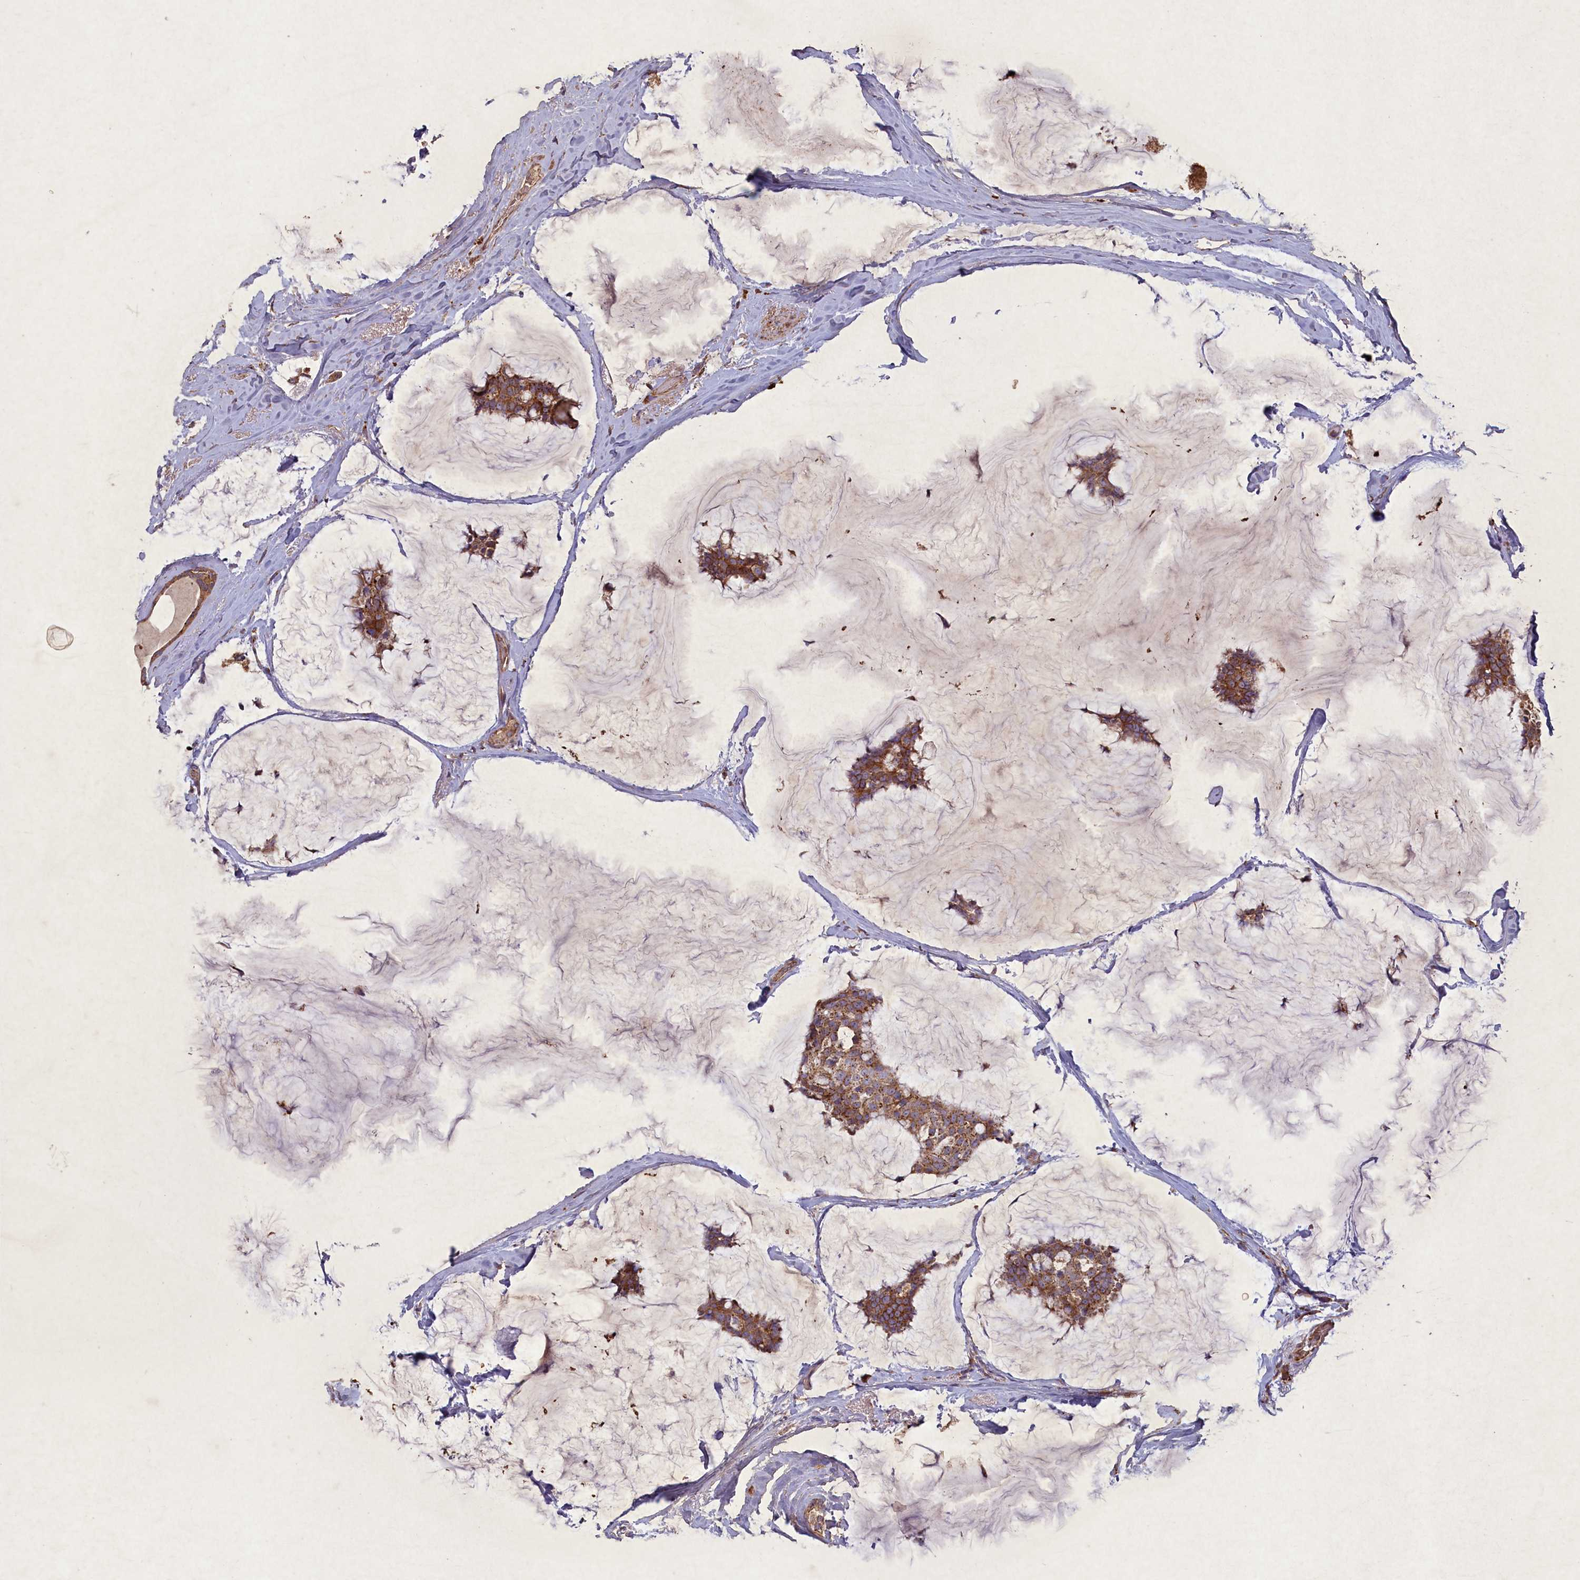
{"staining": {"intensity": "moderate", "quantity": ">75%", "location": "cytoplasmic/membranous"}, "tissue": "breast cancer", "cell_type": "Tumor cells", "image_type": "cancer", "snomed": [{"axis": "morphology", "description": "Duct carcinoma"}, {"axis": "topography", "description": "Breast"}], "caption": "A histopathology image of breast cancer (intraductal carcinoma) stained for a protein displays moderate cytoplasmic/membranous brown staining in tumor cells.", "gene": "CIAO2B", "patient": {"sex": "female", "age": 93}}